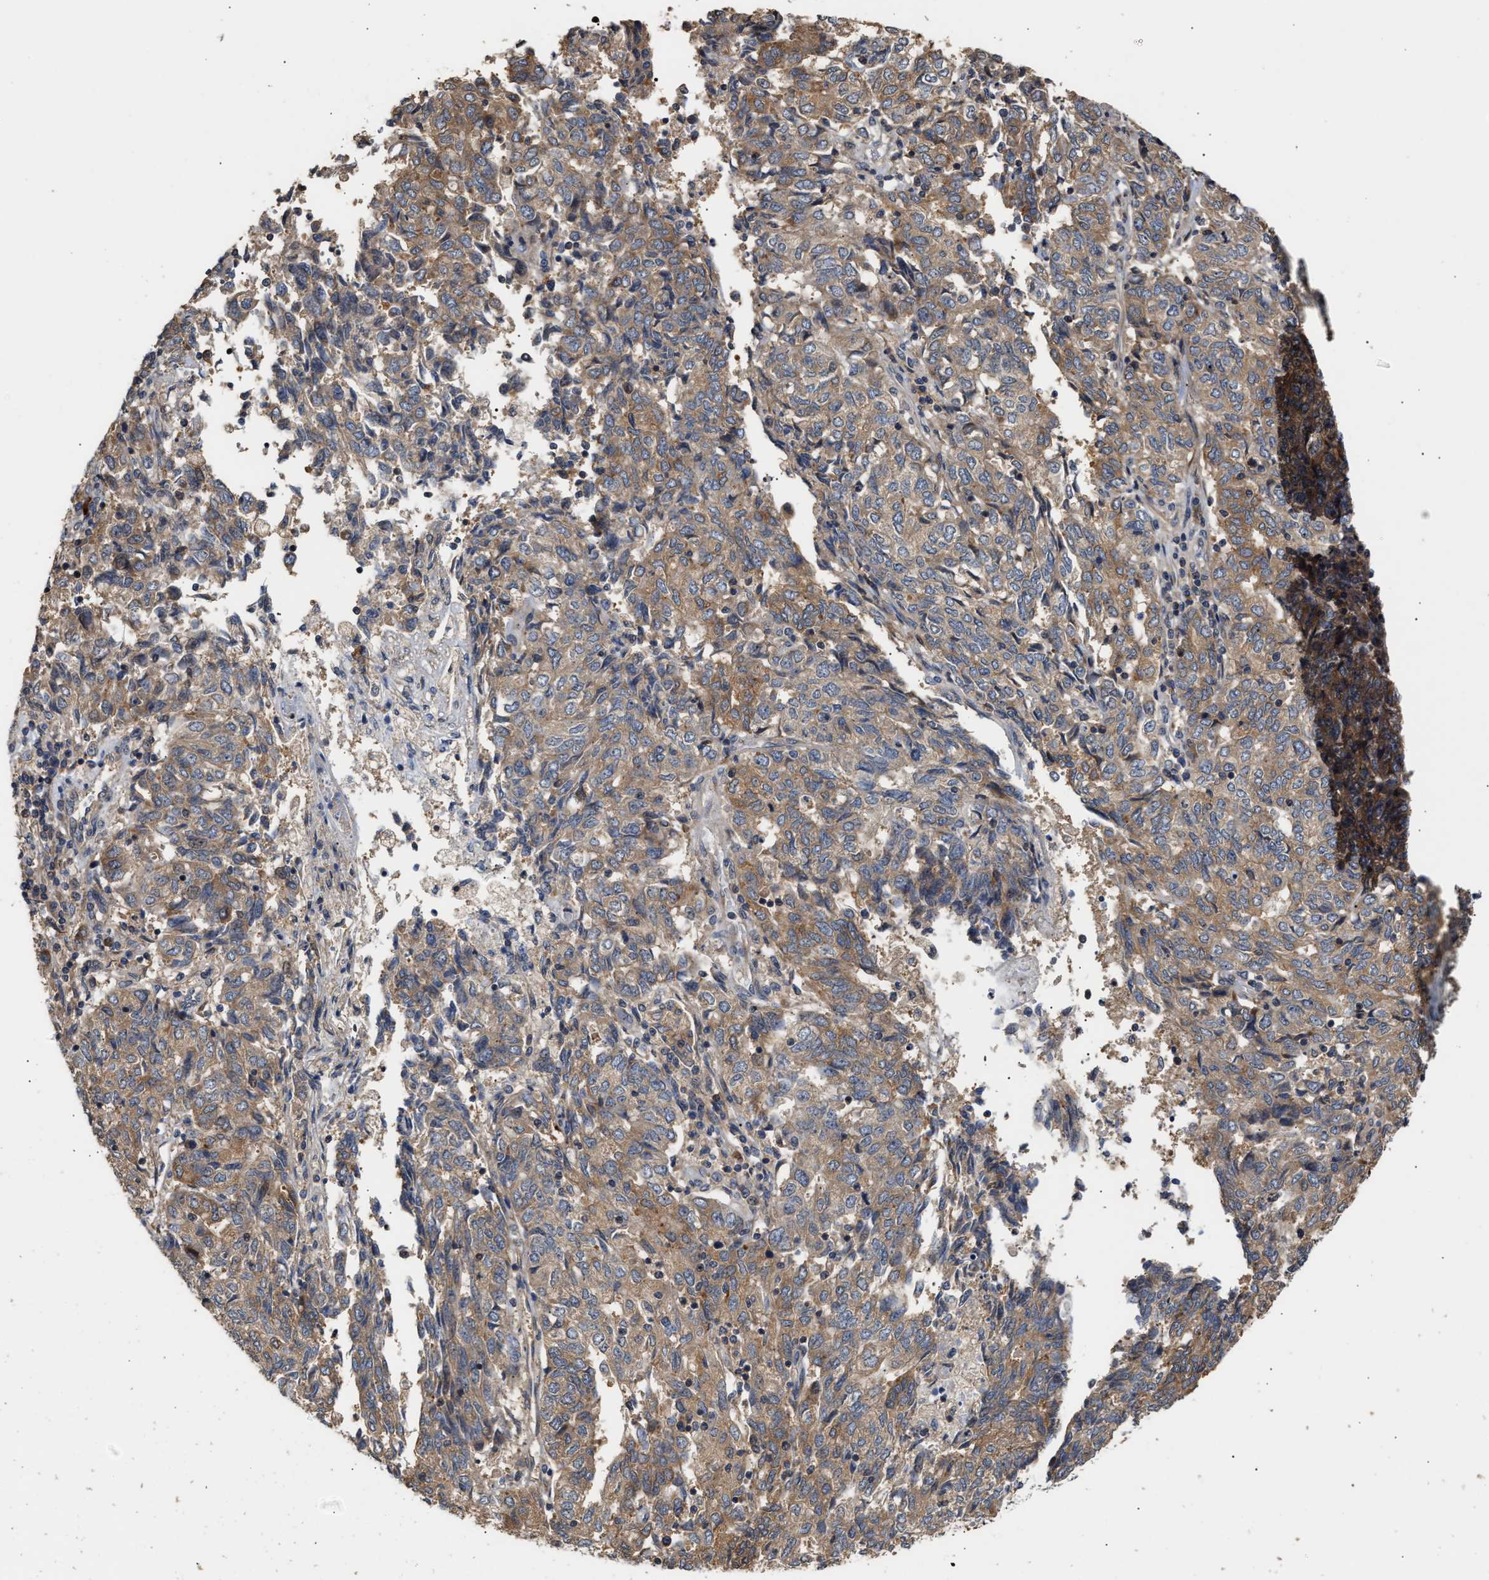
{"staining": {"intensity": "moderate", "quantity": ">75%", "location": "cytoplasmic/membranous"}, "tissue": "endometrial cancer", "cell_type": "Tumor cells", "image_type": "cancer", "snomed": [{"axis": "morphology", "description": "Adenocarcinoma, NOS"}, {"axis": "topography", "description": "Endometrium"}], "caption": "Endometrial cancer stained with immunohistochemistry (IHC) exhibits moderate cytoplasmic/membranous staining in about >75% of tumor cells.", "gene": "CLIP2", "patient": {"sex": "female", "age": 80}}